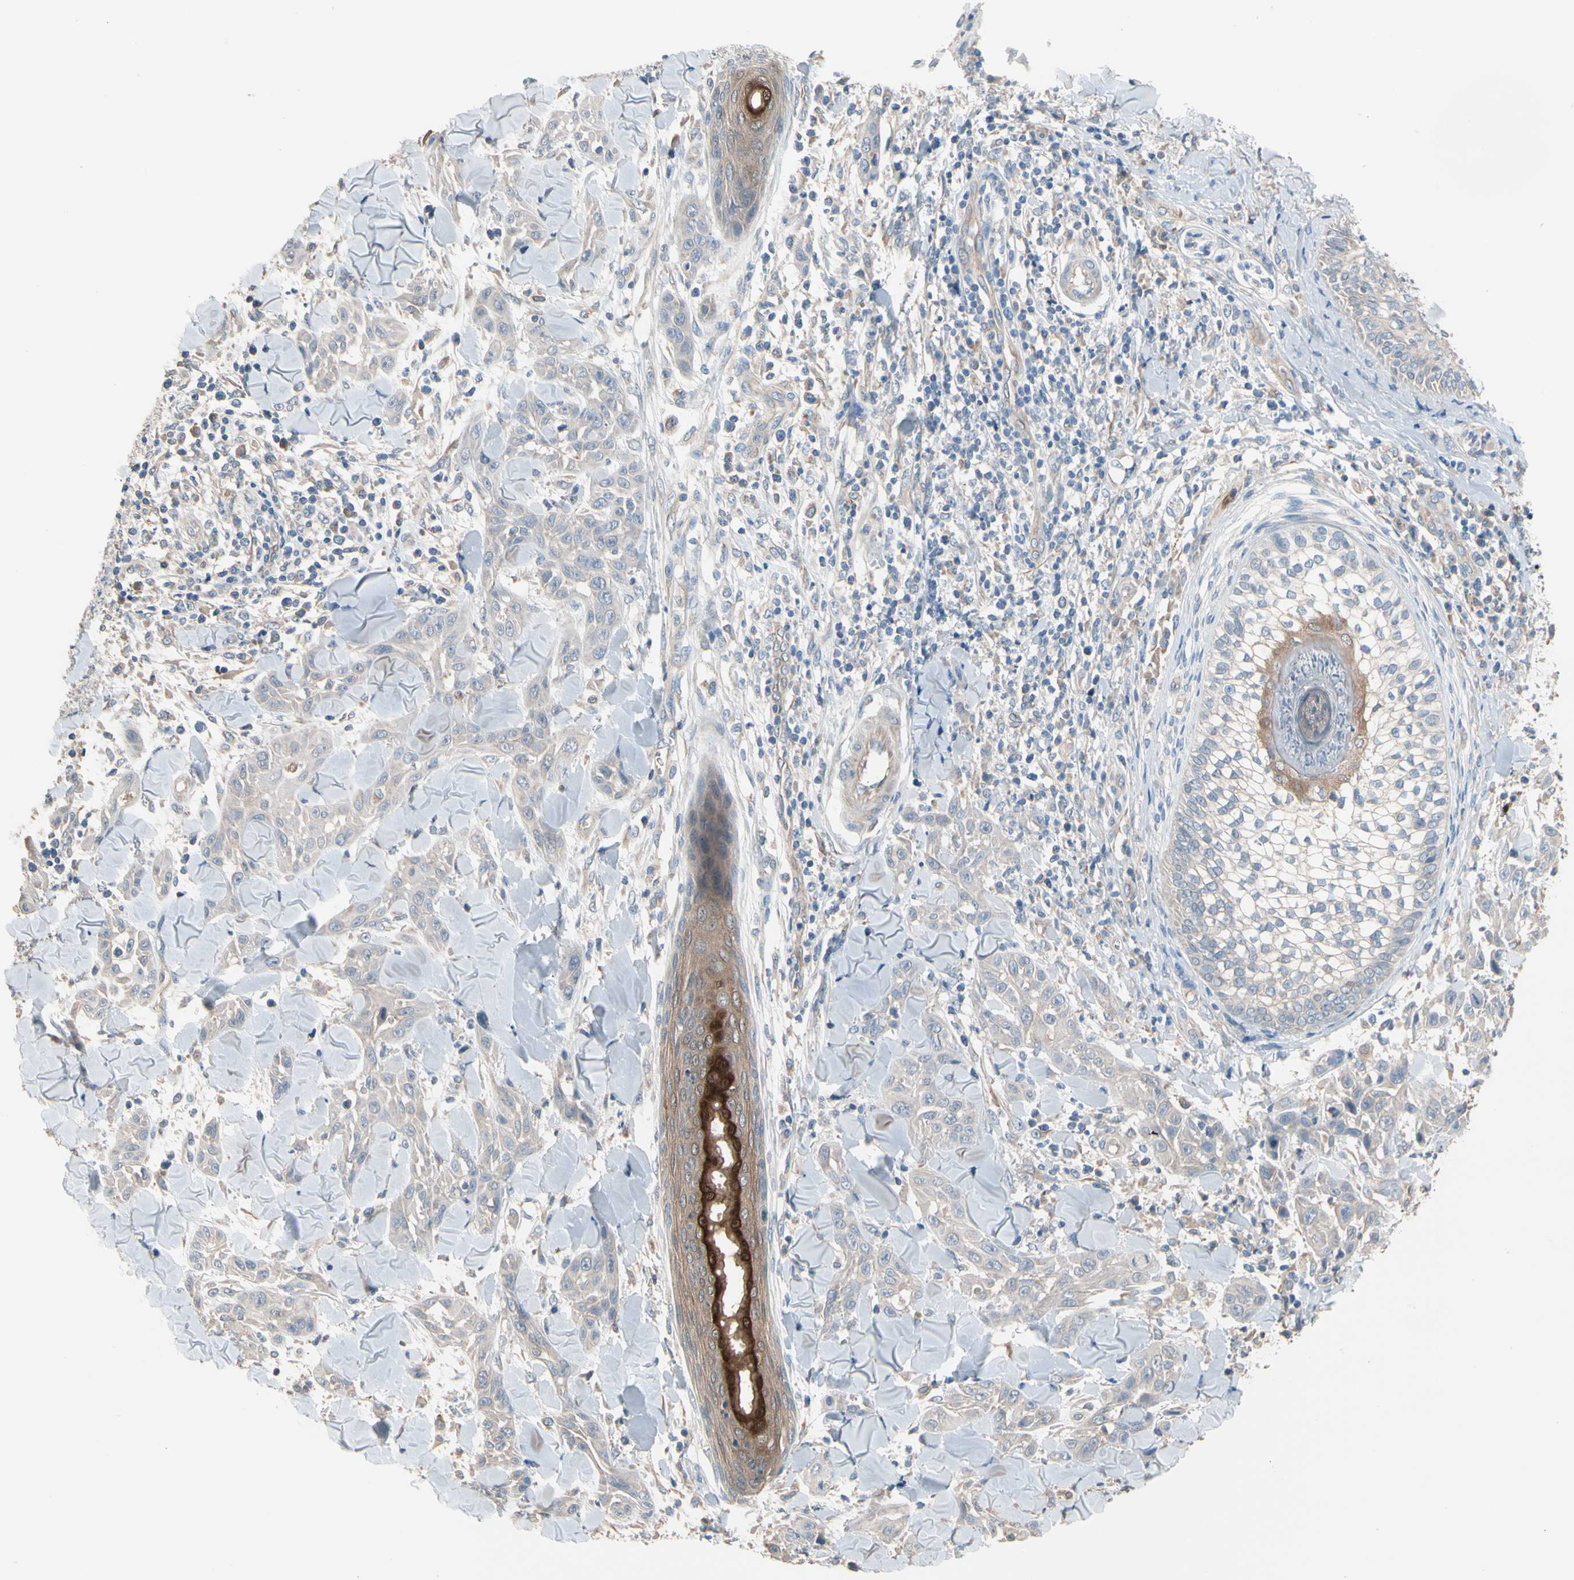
{"staining": {"intensity": "negative", "quantity": "none", "location": "none"}, "tissue": "skin cancer", "cell_type": "Tumor cells", "image_type": "cancer", "snomed": [{"axis": "morphology", "description": "Squamous cell carcinoma, NOS"}, {"axis": "topography", "description": "Skin"}], "caption": "Immunohistochemistry image of neoplastic tissue: squamous cell carcinoma (skin) stained with DAB exhibits no significant protein positivity in tumor cells. (DAB (3,3'-diaminobenzidine) IHC, high magnification).", "gene": "BBOX1", "patient": {"sex": "male", "age": 24}}